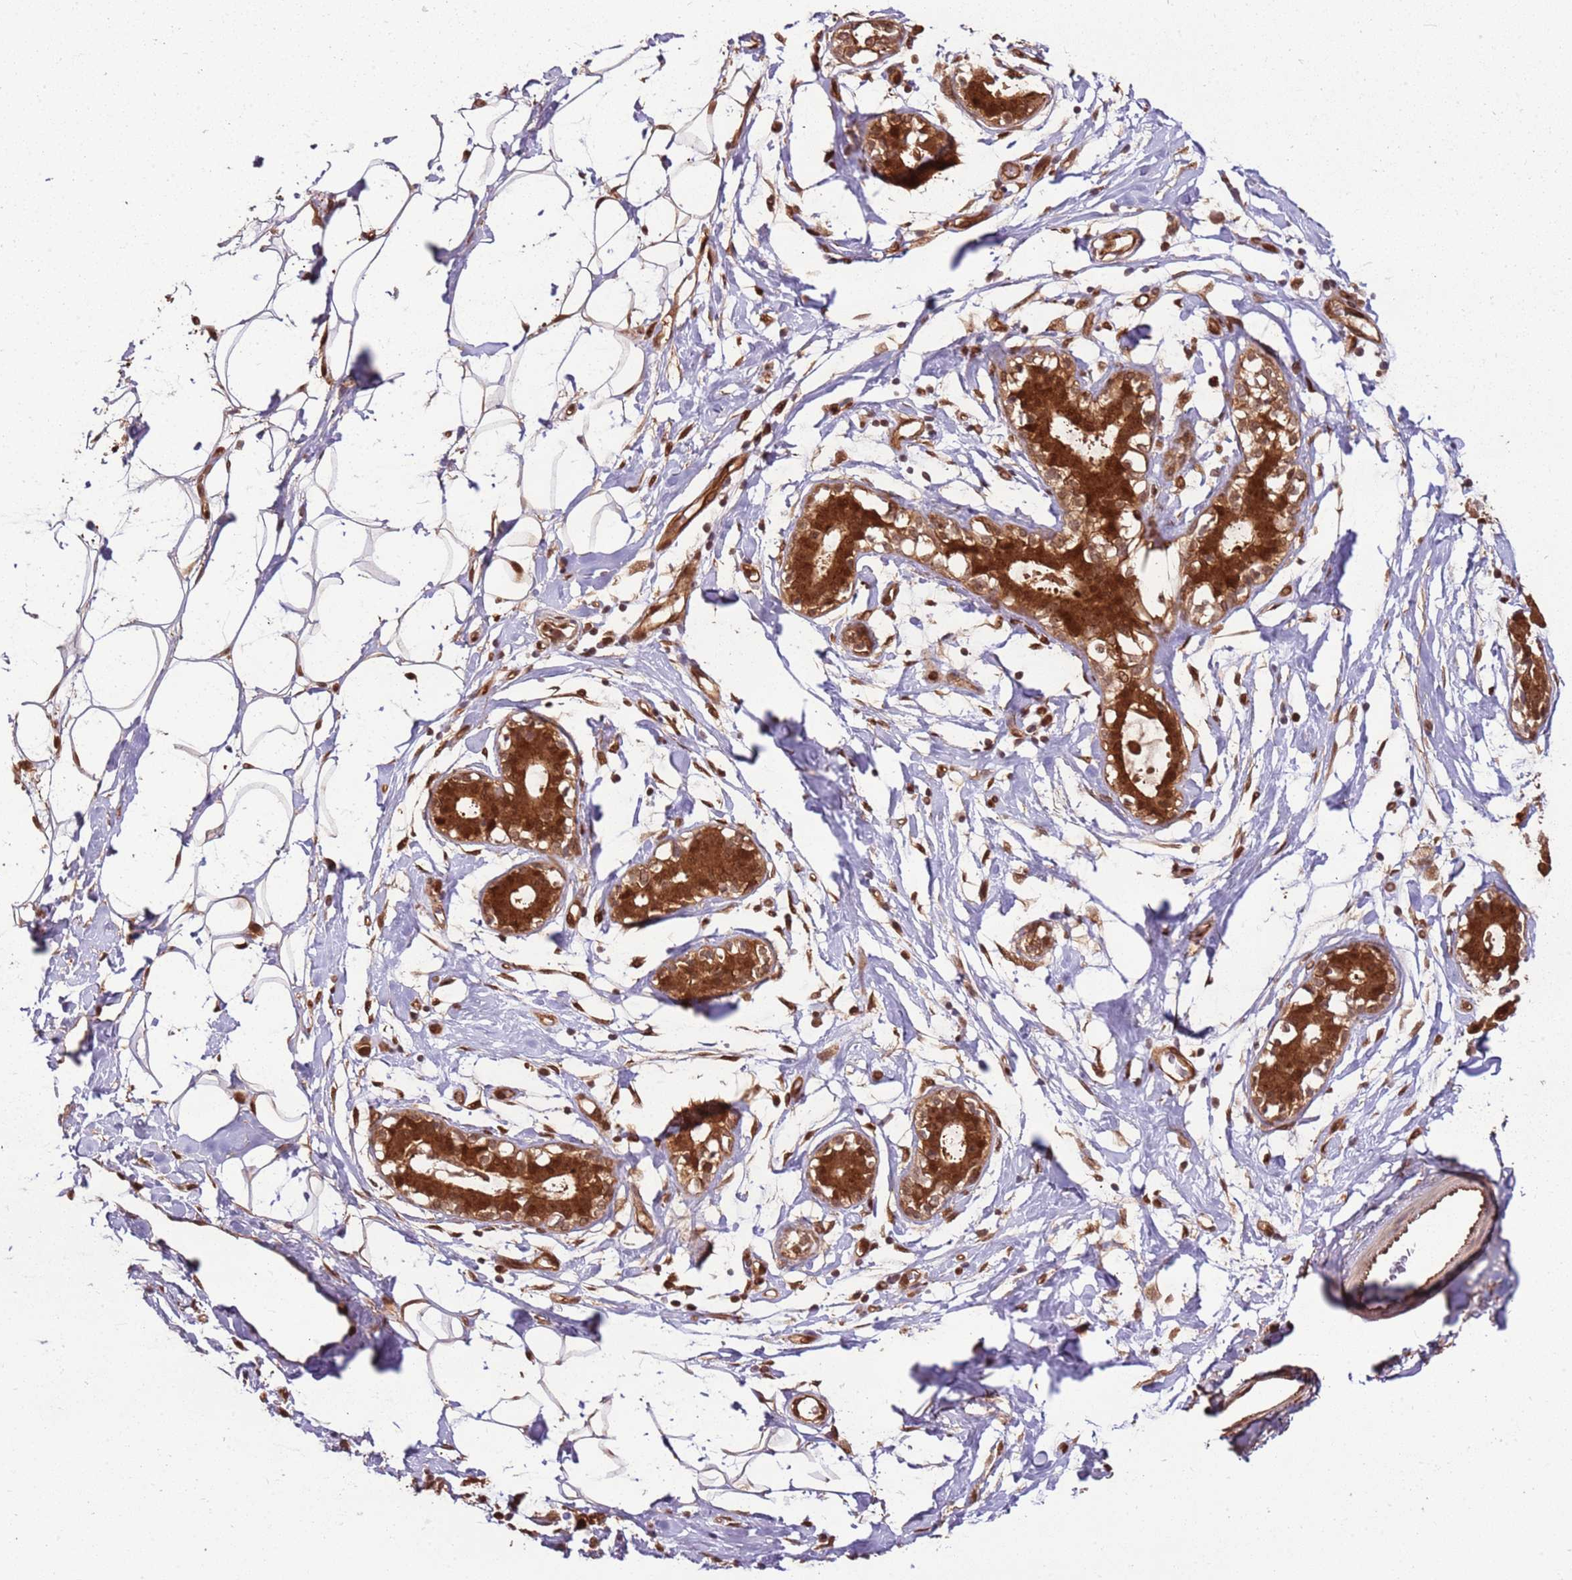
{"staining": {"intensity": "strong", "quantity": ">75%", "location": "cytoplasmic/membranous,nuclear"}, "tissue": "adipose tissue", "cell_type": "Adipocytes", "image_type": "normal", "snomed": [{"axis": "morphology", "description": "Normal tissue, NOS"}, {"axis": "topography", "description": "Breast"}], "caption": "The immunohistochemical stain shows strong cytoplasmic/membranous,nuclear positivity in adipocytes of benign adipose tissue.", "gene": "PGLS", "patient": {"sex": "female", "age": 26}}